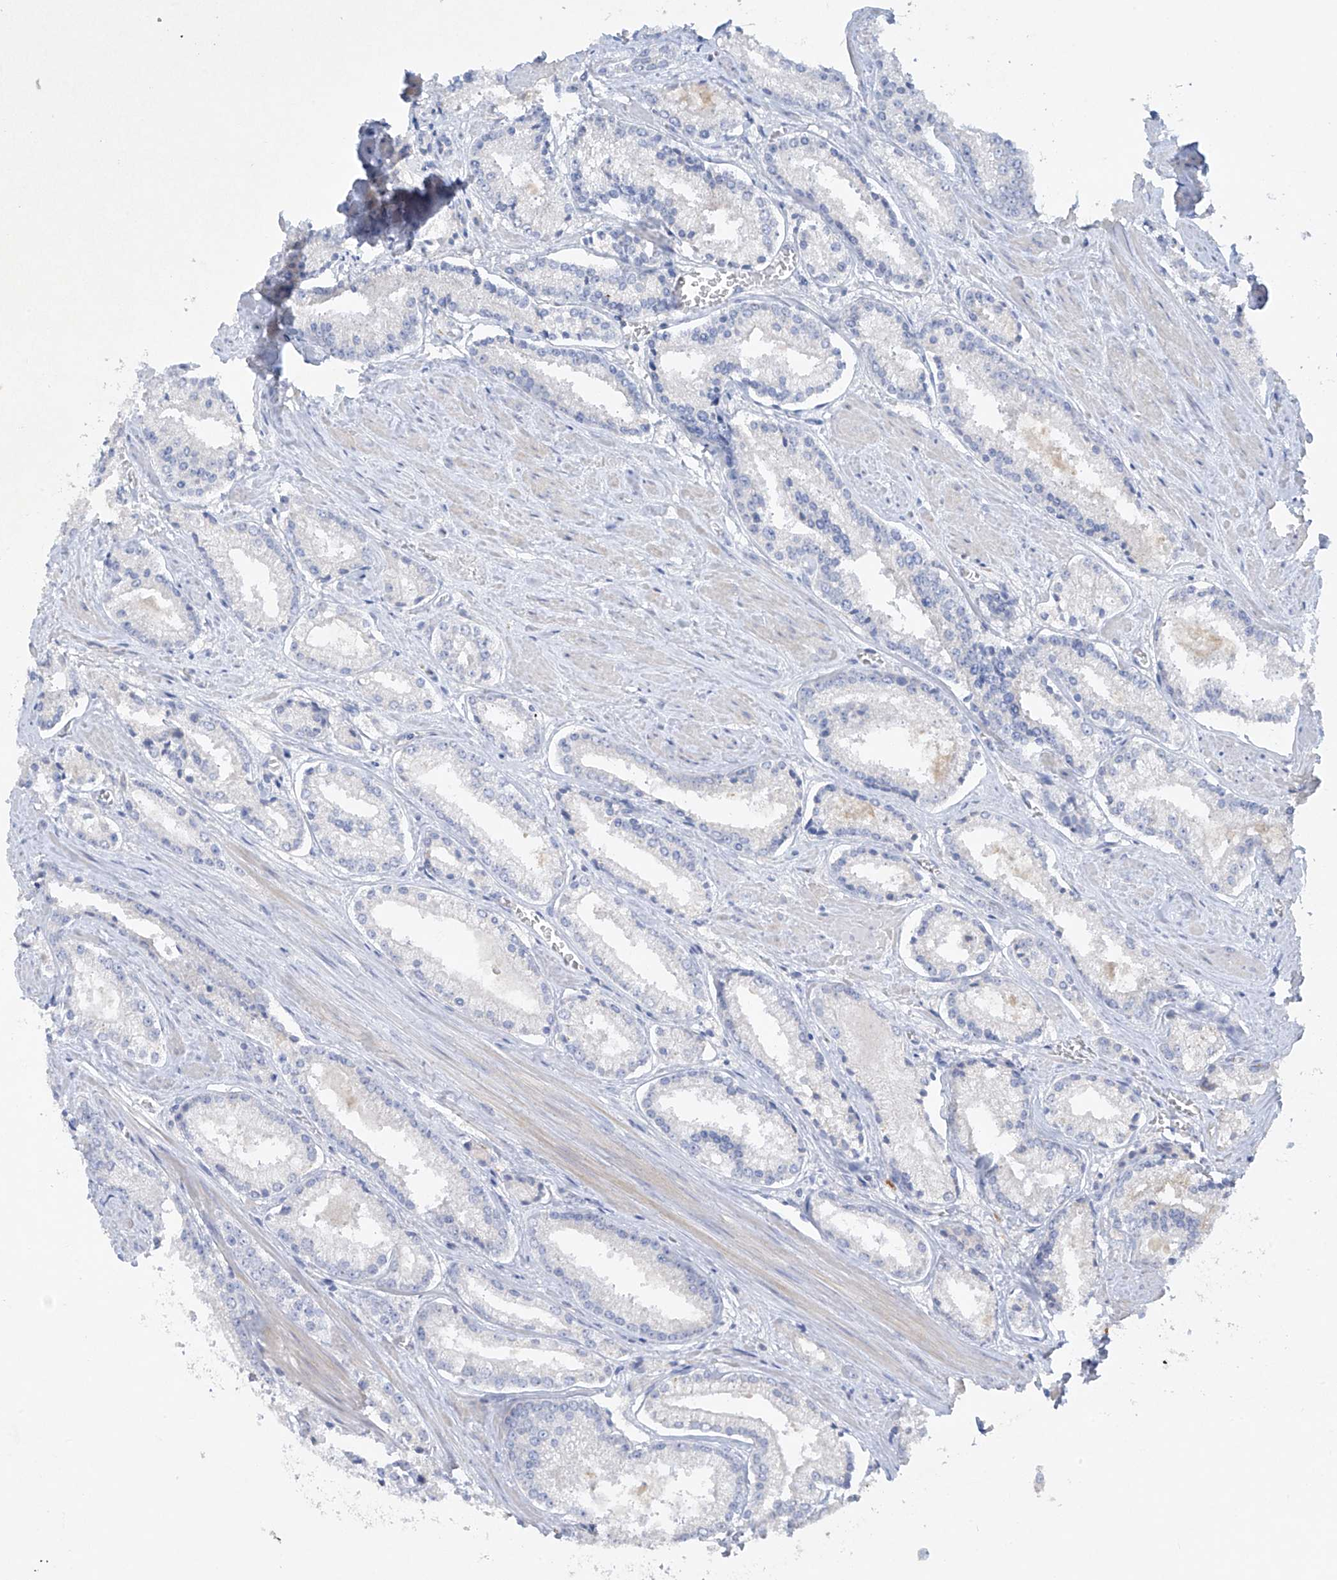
{"staining": {"intensity": "negative", "quantity": "none", "location": "none"}, "tissue": "prostate cancer", "cell_type": "Tumor cells", "image_type": "cancer", "snomed": [{"axis": "morphology", "description": "Adenocarcinoma, Low grade"}, {"axis": "topography", "description": "Prostate"}], "caption": "This histopathology image is of prostate cancer stained with immunohistochemistry to label a protein in brown with the nuclei are counter-stained blue. There is no staining in tumor cells.", "gene": "PRSS12", "patient": {"sex": "male", "age": 54}}